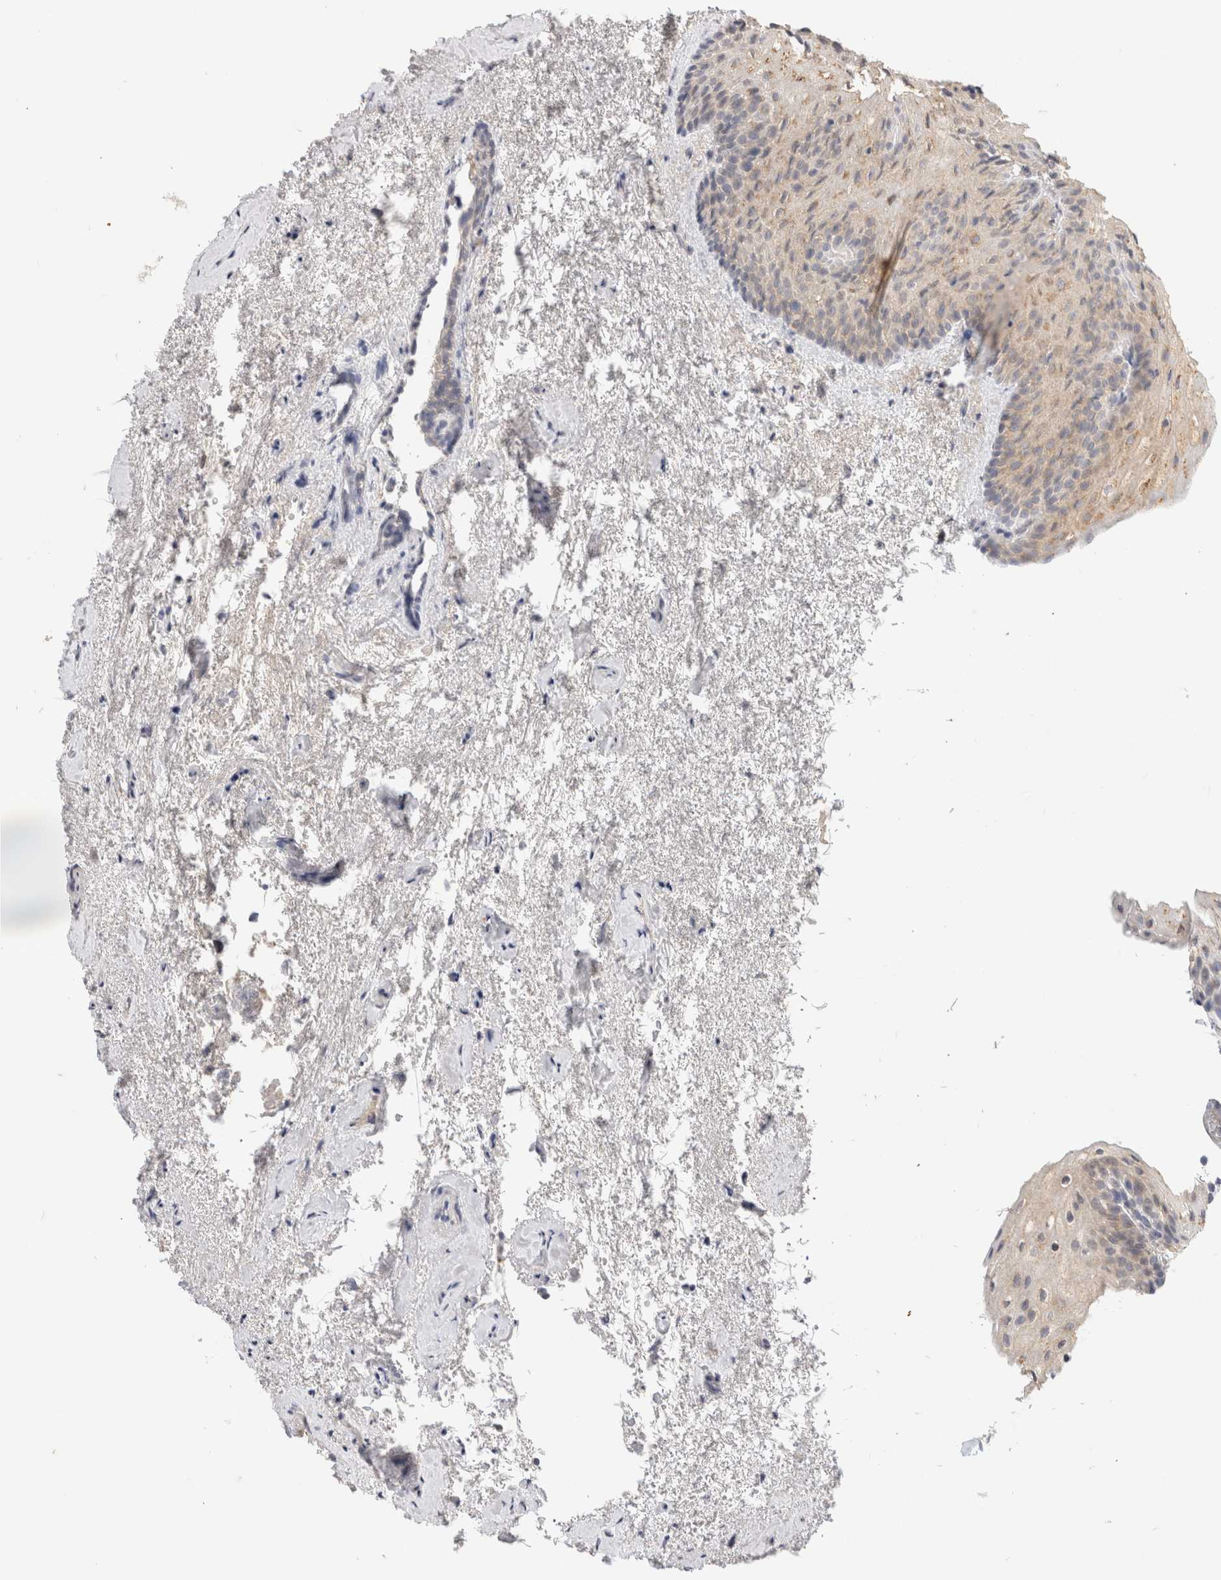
{"staining": {"intensity": "moderate", "quantity": ">75%", "location": "cytoplasmic/membranous"}, "tissue": "urinary bladder", "cell_type": "Urothelial cells", "image_type": "normal", "snomed": [{"axis": "morphology", "description": "Normal tissue, NOS"}, {"axis": "topography", "description": "Urinary bladder"}], "caption": "IHC photomicrograph of unremarkable human urinary bladder stained for a protein (brown), which displays medium levels of moderate cytoplasmic/membranous staining in approximately >75% of urothelial cells.", "gene": "CHRM4", "patient": {"sex": "female", "age": 67}}